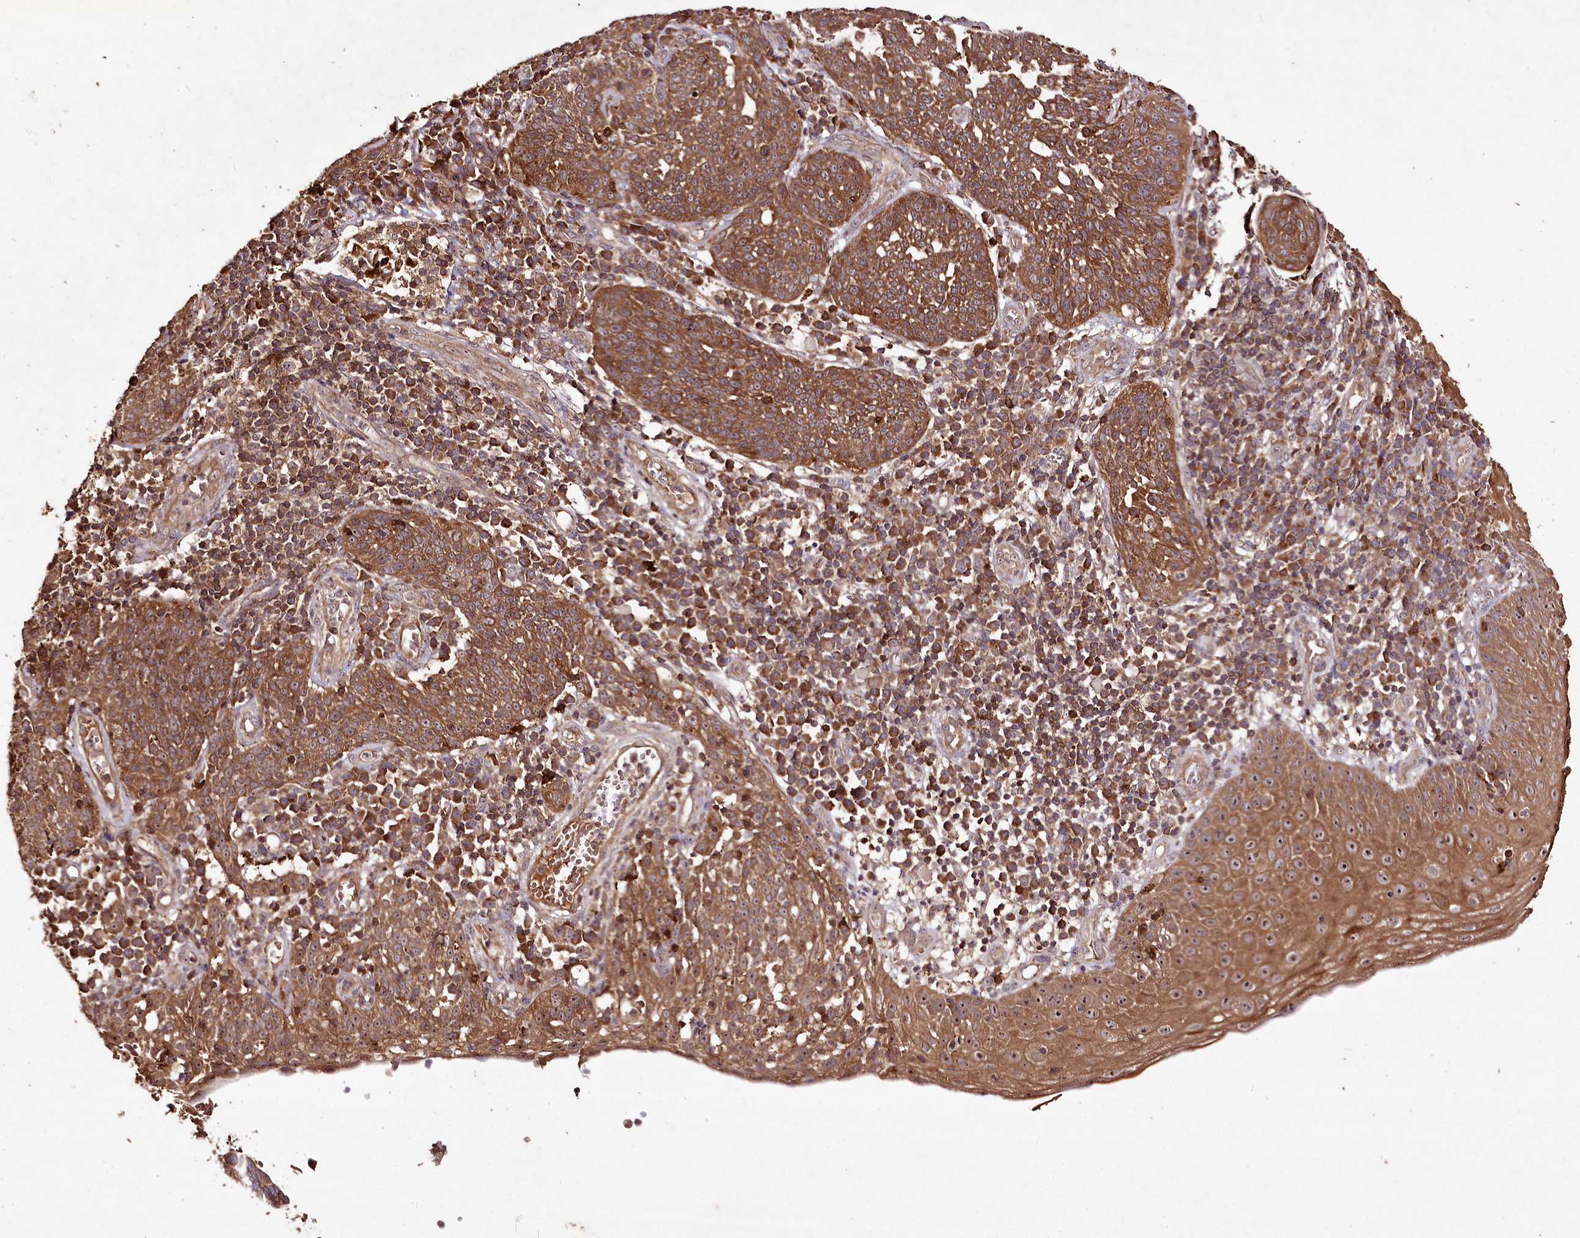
{"staining": {"intensity": "moderate", "quantity": ">75%", "location": "cytoplasmic/membranous"}, "tissue": "cervical cancer", "cell_type": "Tumor cells", "image_type": "cancer", "snomed": [{"axis": "morphology", "description": "Squamous cell carcinoma, NOS"}, {"axis": "topography", "description": "Cervix"}], "caption": "There is medium levels of moderate cytoplasmic/membranous positivity in tumor cells of cervical cancer (squamous cell carcinoma), as demonstrated by immunohistochemical staining (brown color).", "gene": "FAM53B", "patient": {"sex": "female", "age": 34}}